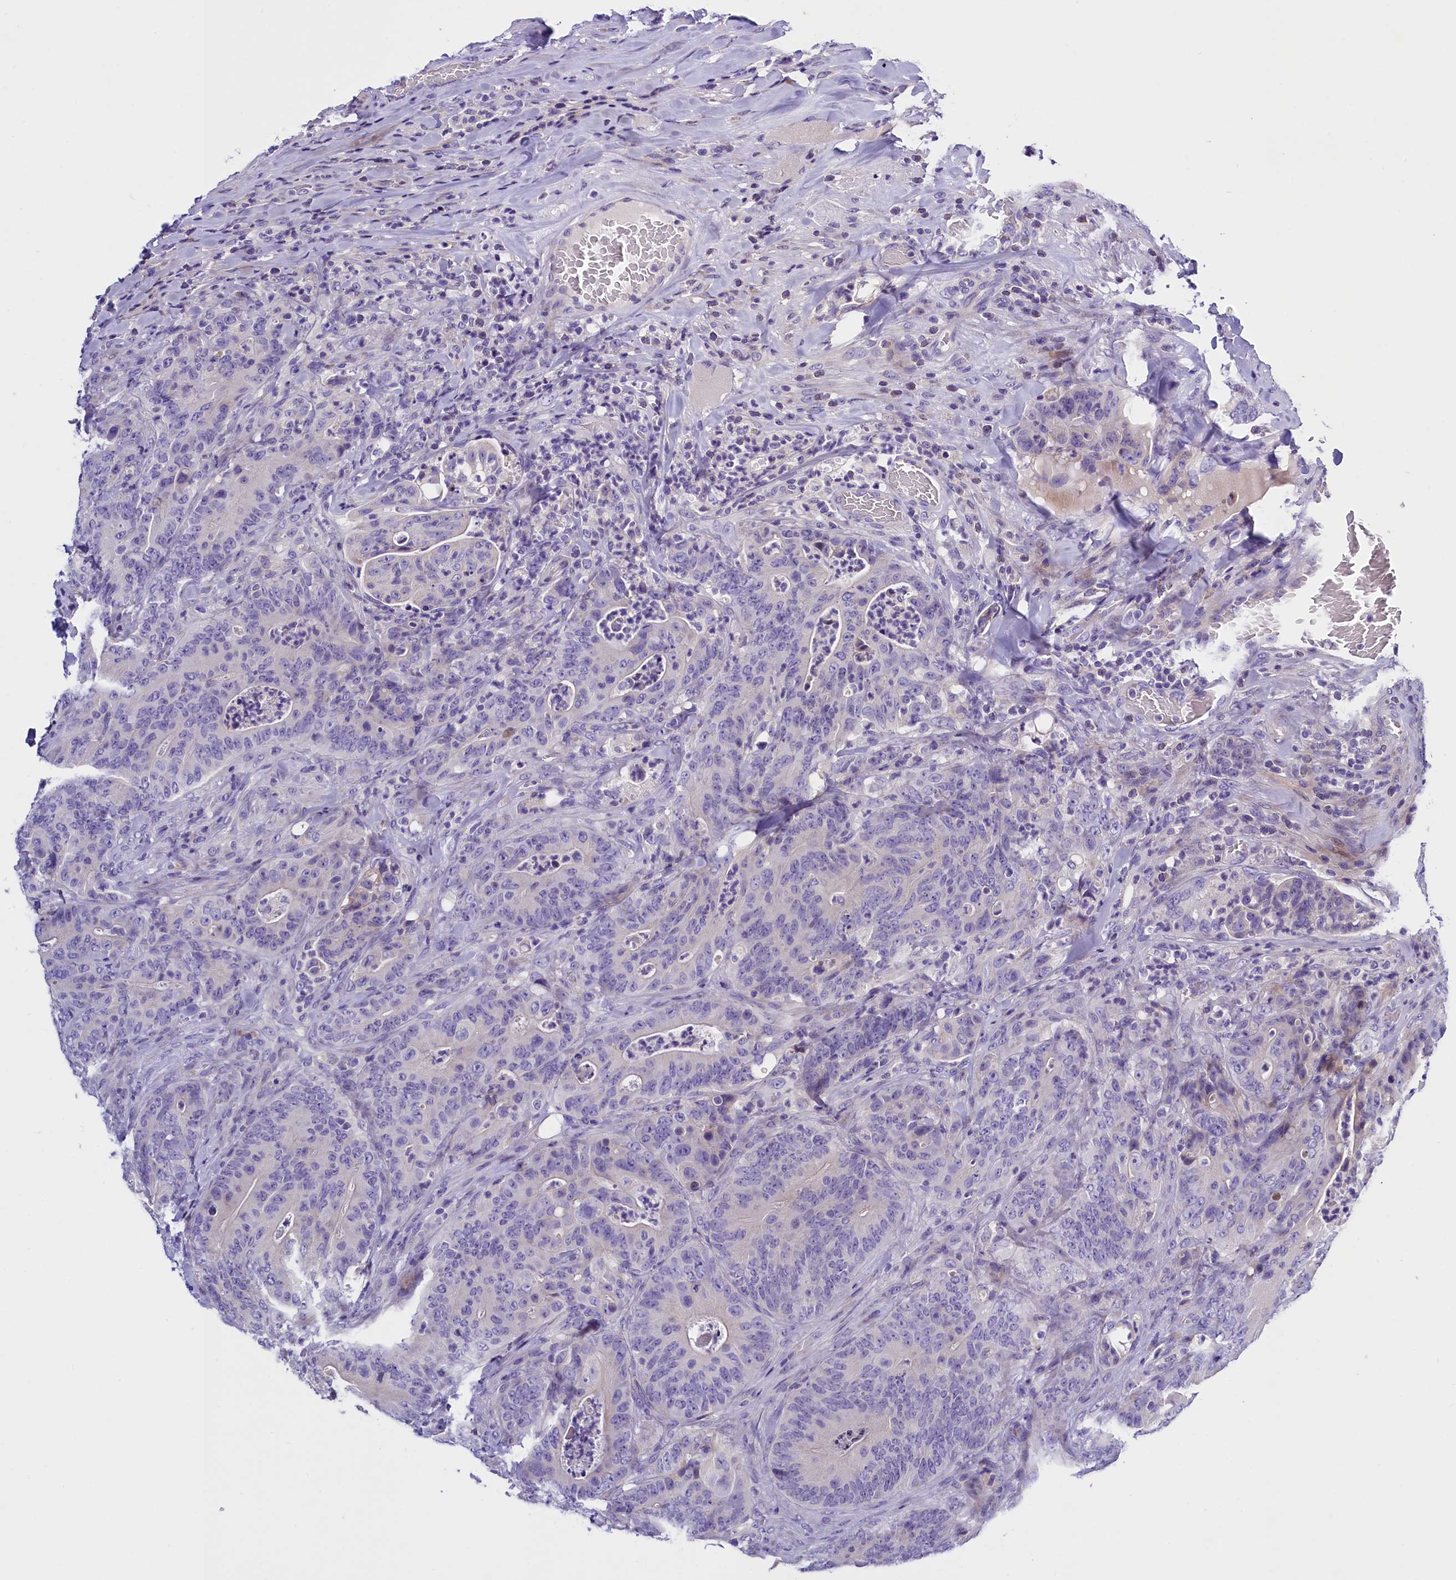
{"staining": {"intensity": "negative", "quantity": "none", "location": "none"}, "tissue": "colorectal cancer", "cell_type": "Tumor cells", "image_type": "cancer", "snomed": [{"axis": "morphology", "description": "Normal tissue, NOS"}, {"axis": "topography", "description": "Colon"}], "caption": "This is an IHC micrograph of human colorectal cancer. There is no staining in tumor cells.", "gene": "RTTN", "patient": {"sex": "female", "age": 82}}